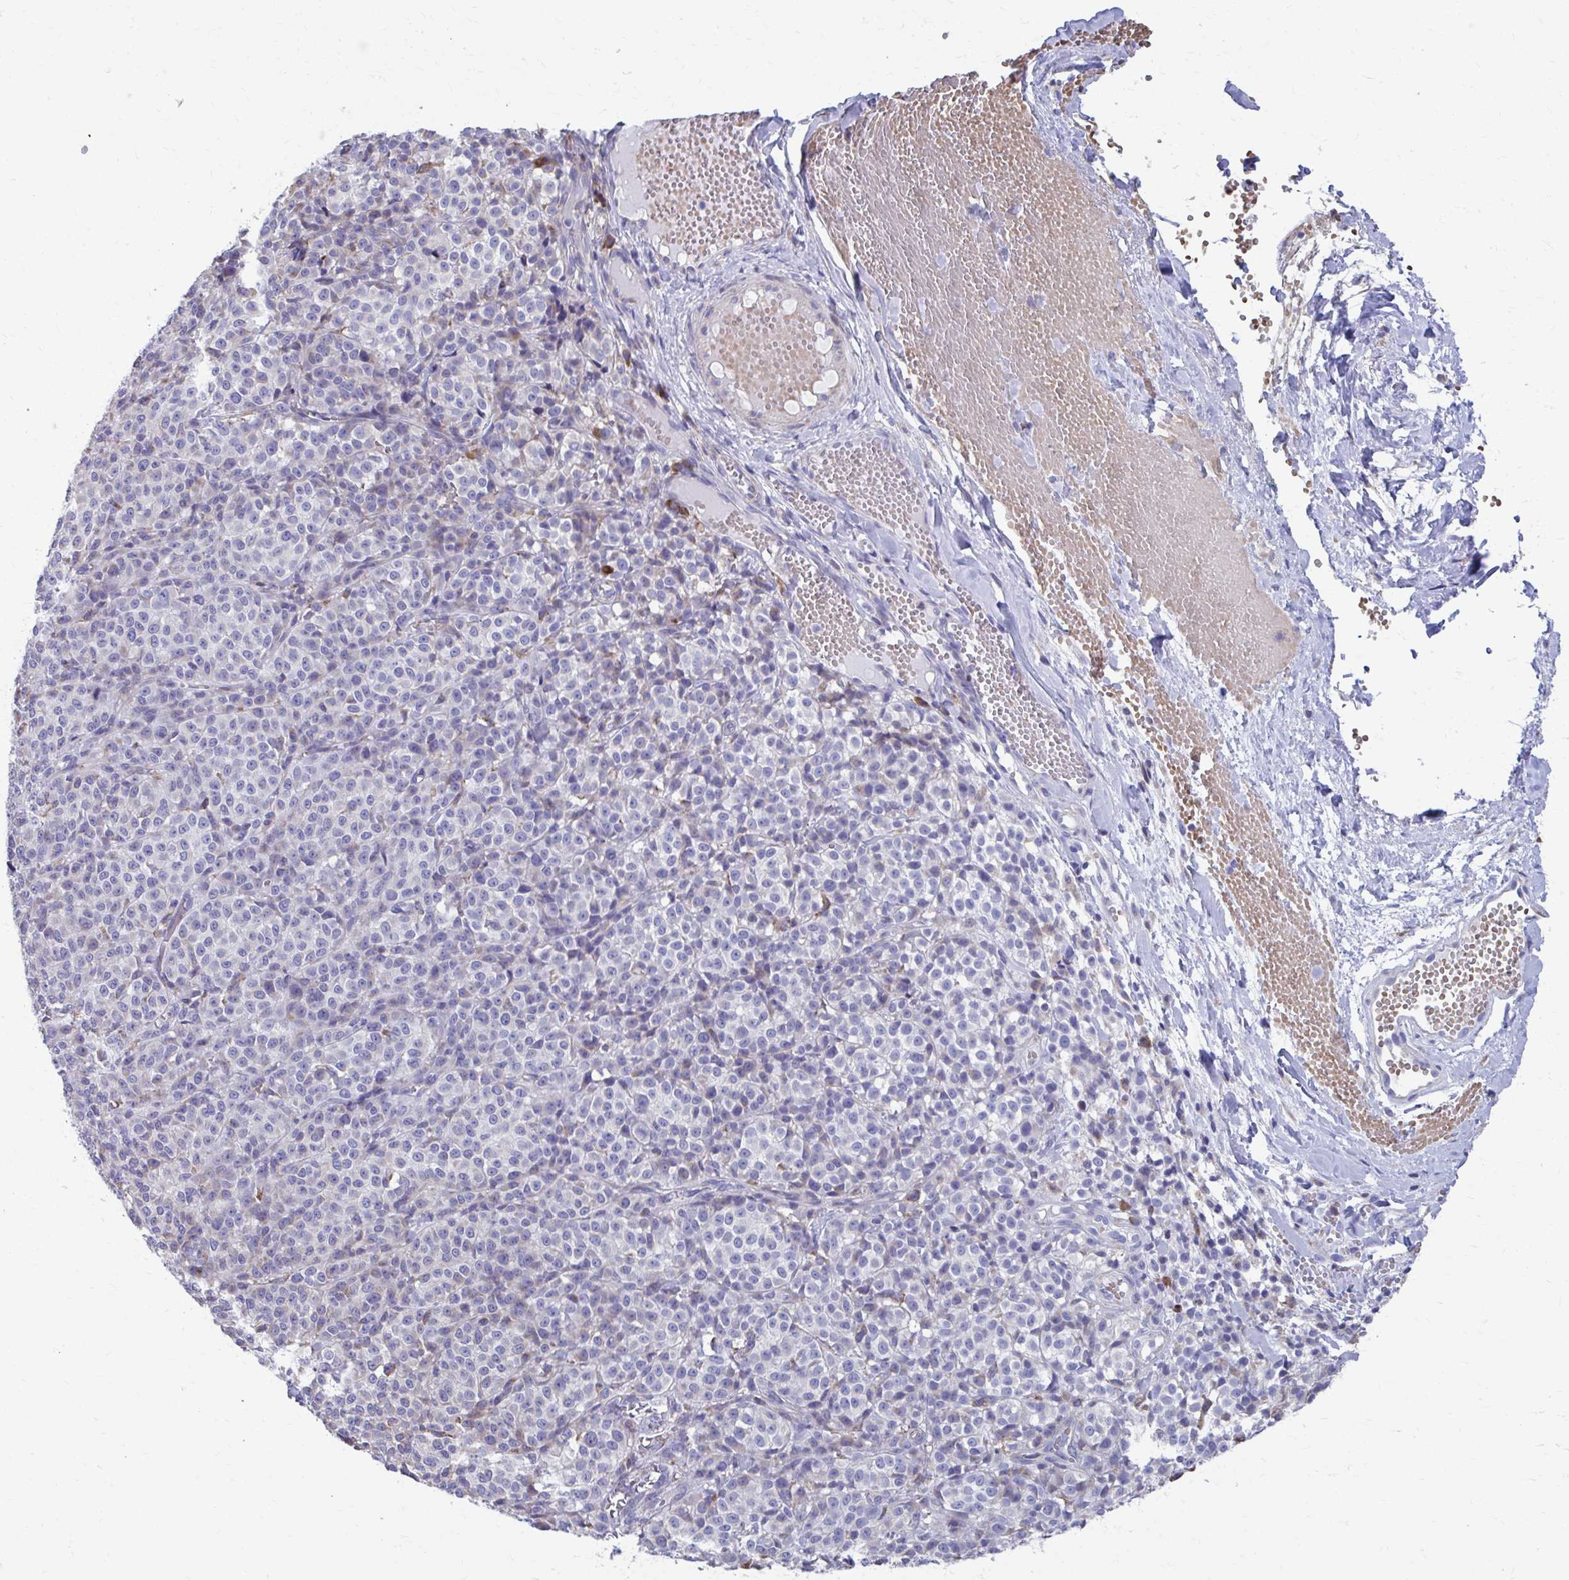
{"staining": {"intensity": "negative", "quantity": "none", "location": "none"}, "tissue": "melanoma", "cell_type": "Tumor cells", "image_type": "cancer", "snomed": [{"axis": "morphology", "description": "Normal tissue, NOS"}, {"axis": "morphology", "description": "Malignant melanoma, NOS"}, {"axis": "topography", "description": "Skin"}], "caption": "The IHC histopathology image has no significant positivity in tumor cells of malignant melanoma tissue.", "gene": "FKBP2", "patient": {"sex": "female", "age": 34}}